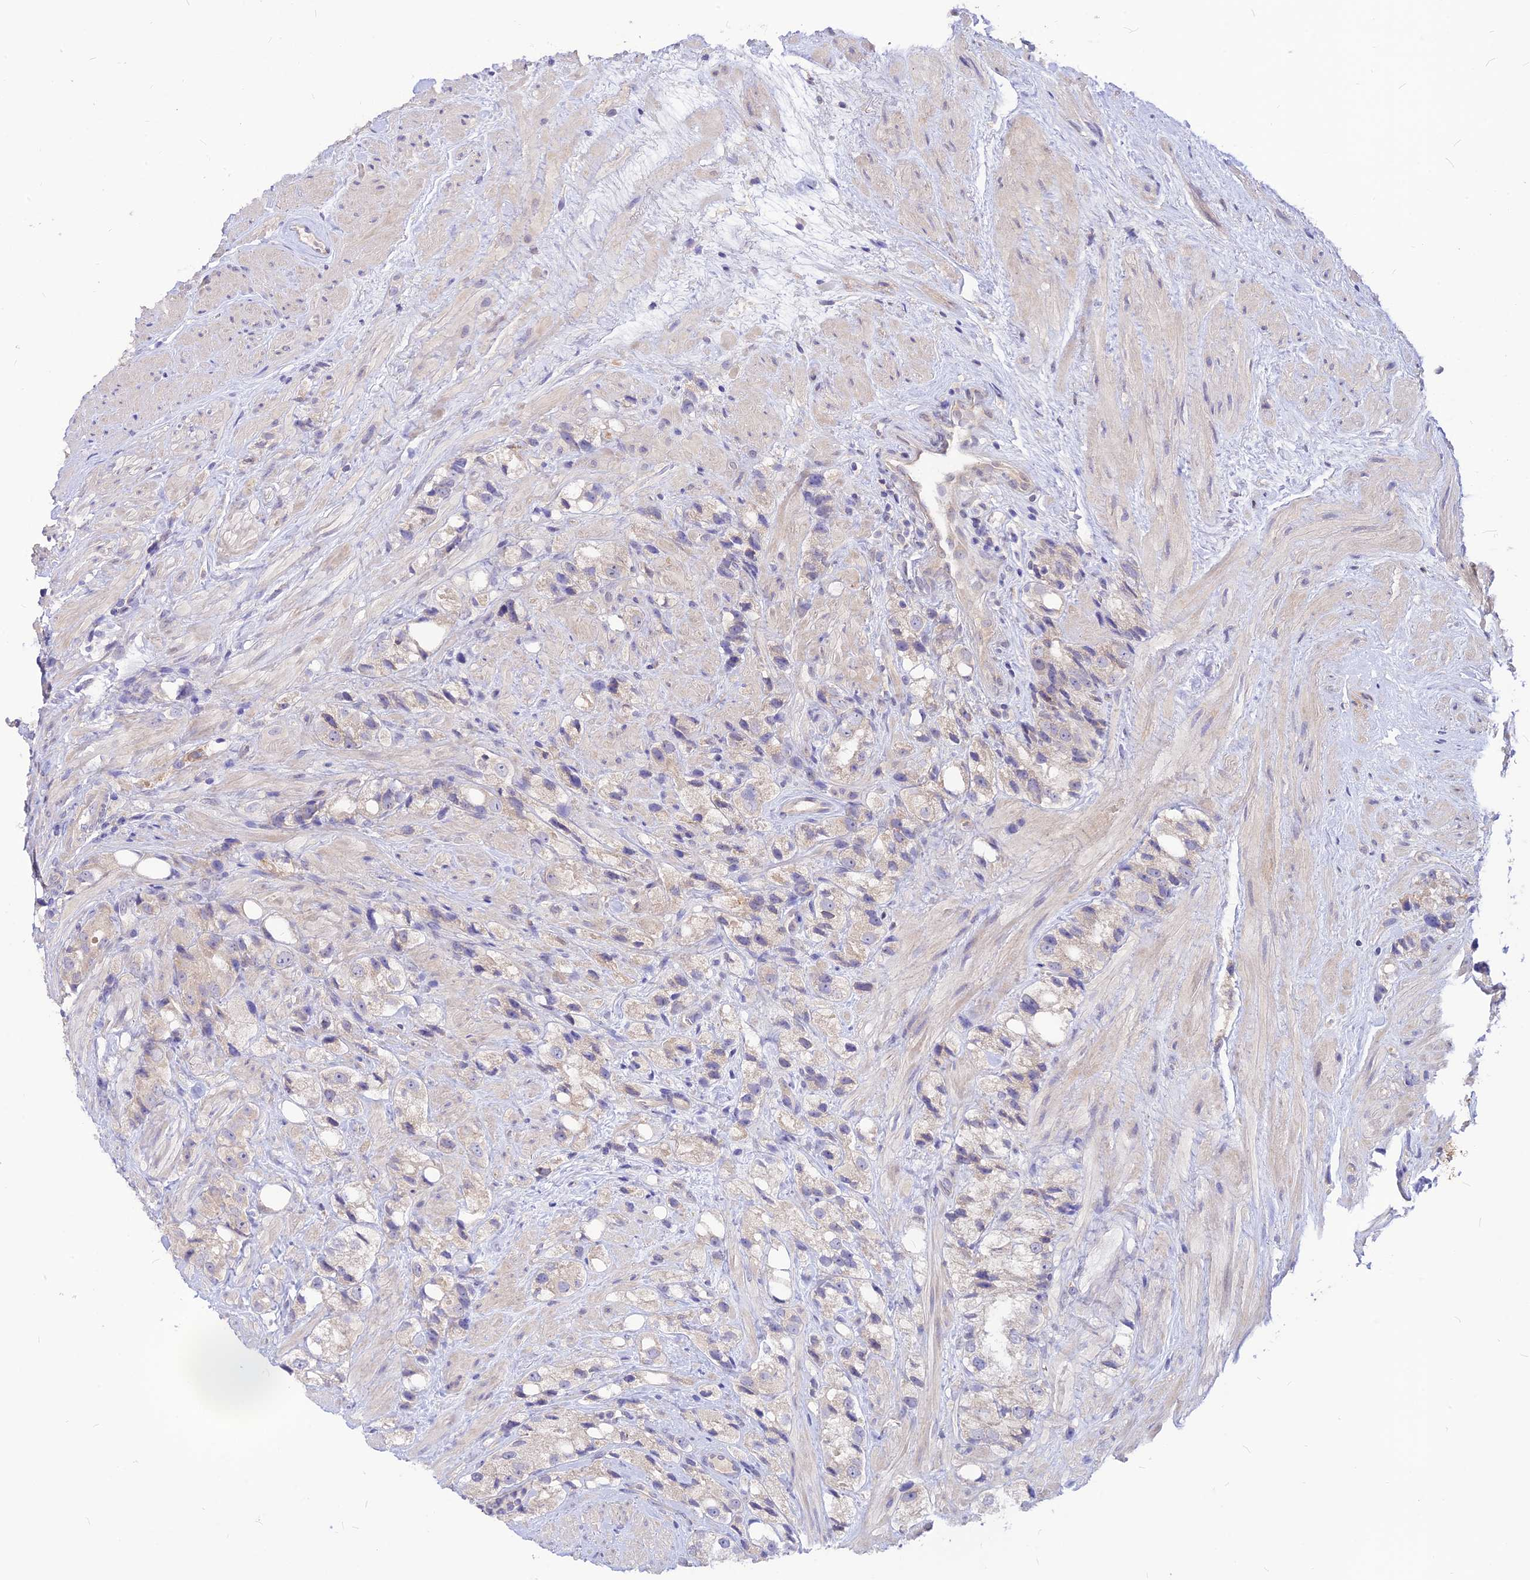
{"staining": {"intensity": "weak", "quantity": "25%-75%", "location": "cytoplasmic/membranous"}, "tissue": "prostate cancer", "cell_type": "Tumor cells", "image_type": "cancer", "snomed": [{"axis": "morphology", "description": "Adenocarcinoma, NOS"}, {"axis": "topography", "description": "Prostate"}], "caption": "A histopathology image showing weak cytoplasmic/membranous staining in about 25%-75% of tumor cells in prostate adenocarcinoma, as visualized by brown immunohistochemical staining.", "gene": "CZIB", "patient": {"sex": "male", "age": 79}}